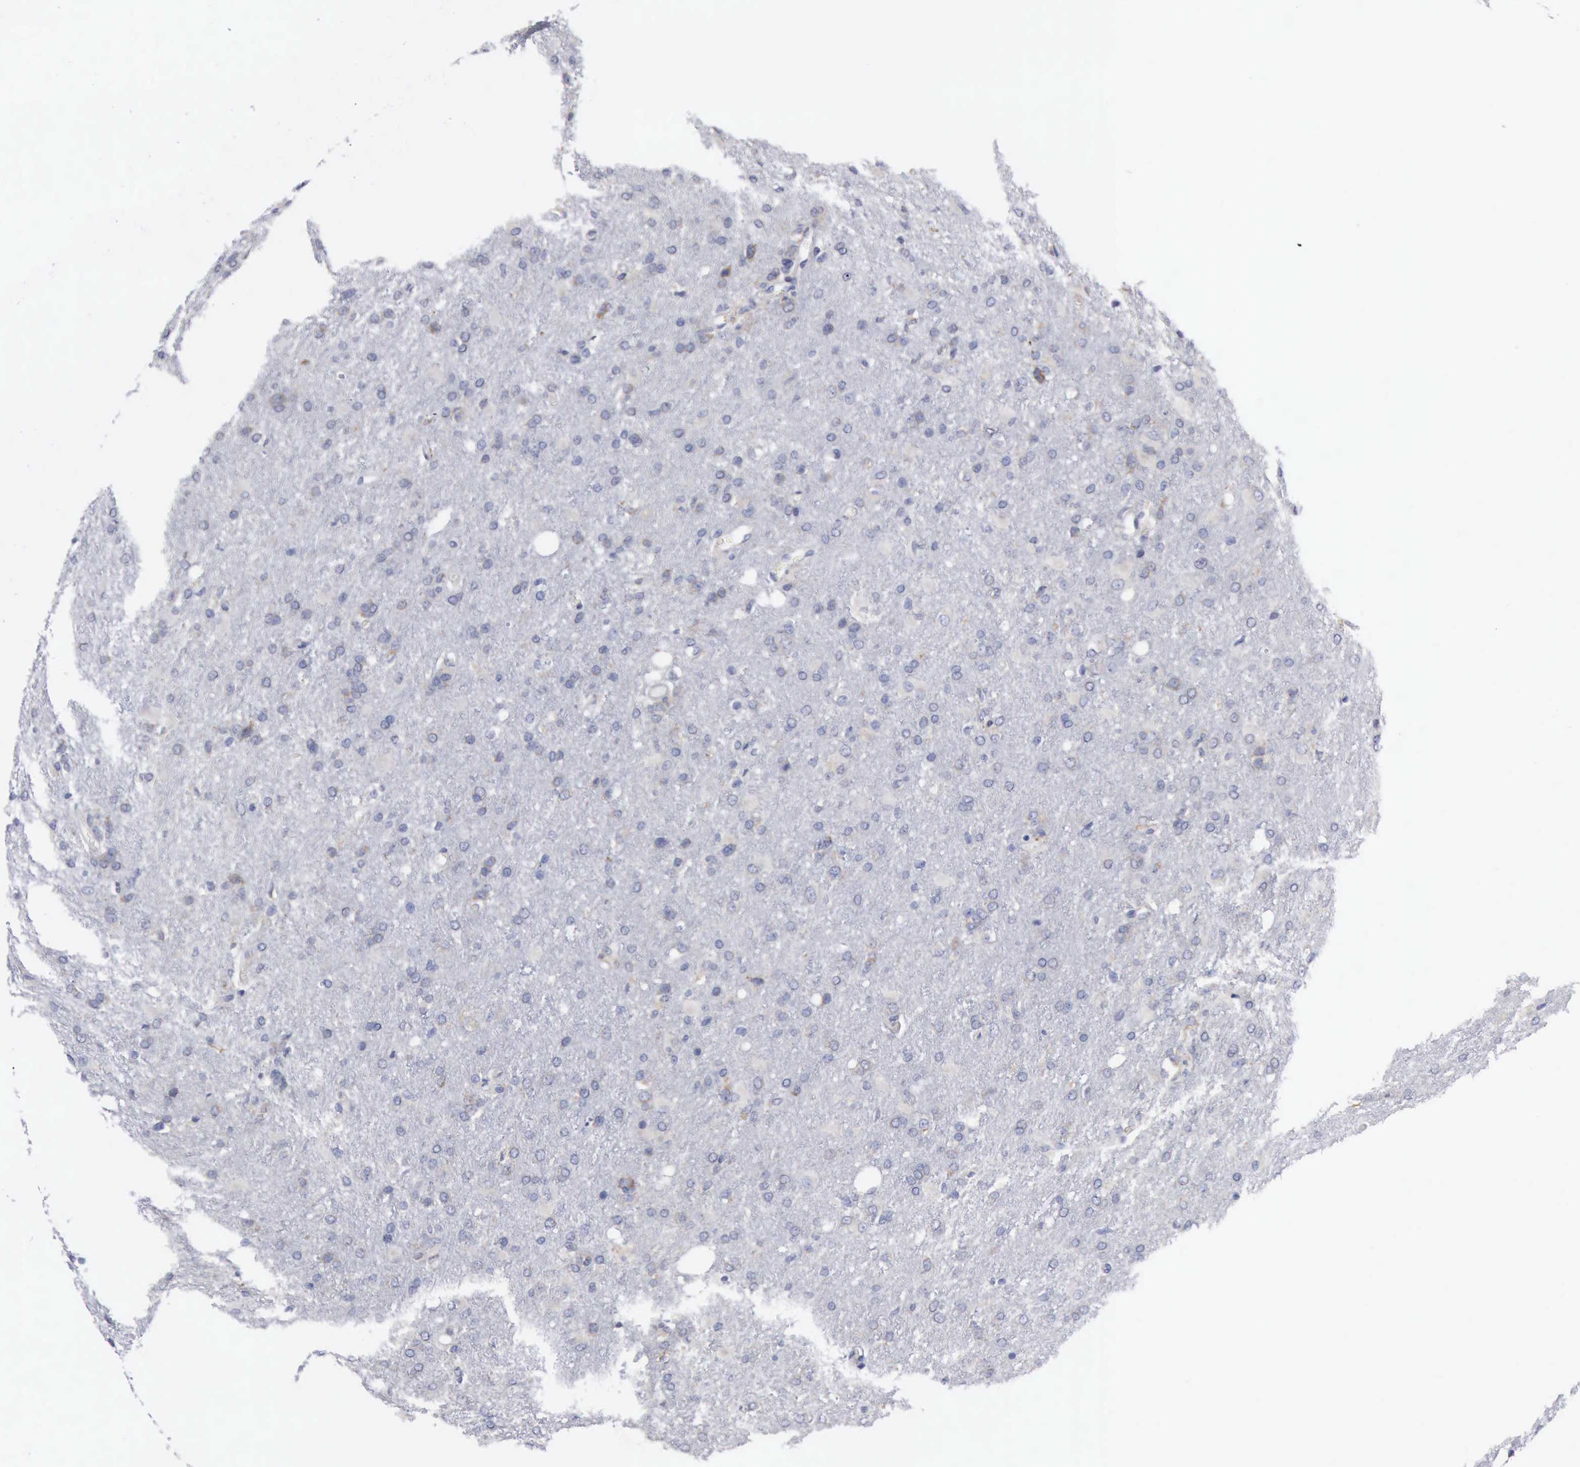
{"staining": {"intensity": "negative", "quantity": "none", "location": "none"}, "tissue": "glioma", "cell_type": "Tumor cells", "image_type": "cancer", "snomed": [{"axis": "morphology", "description": "Glioma, malignant, High grade"}, {"axis": "topography", "description": "Brain"}], "caption": "IHC of human high-grade glioma (malignant) reveals no expression in tumor cells.", "gene": "TXLNG", "patient": {"sex": "male", "age": 68}}